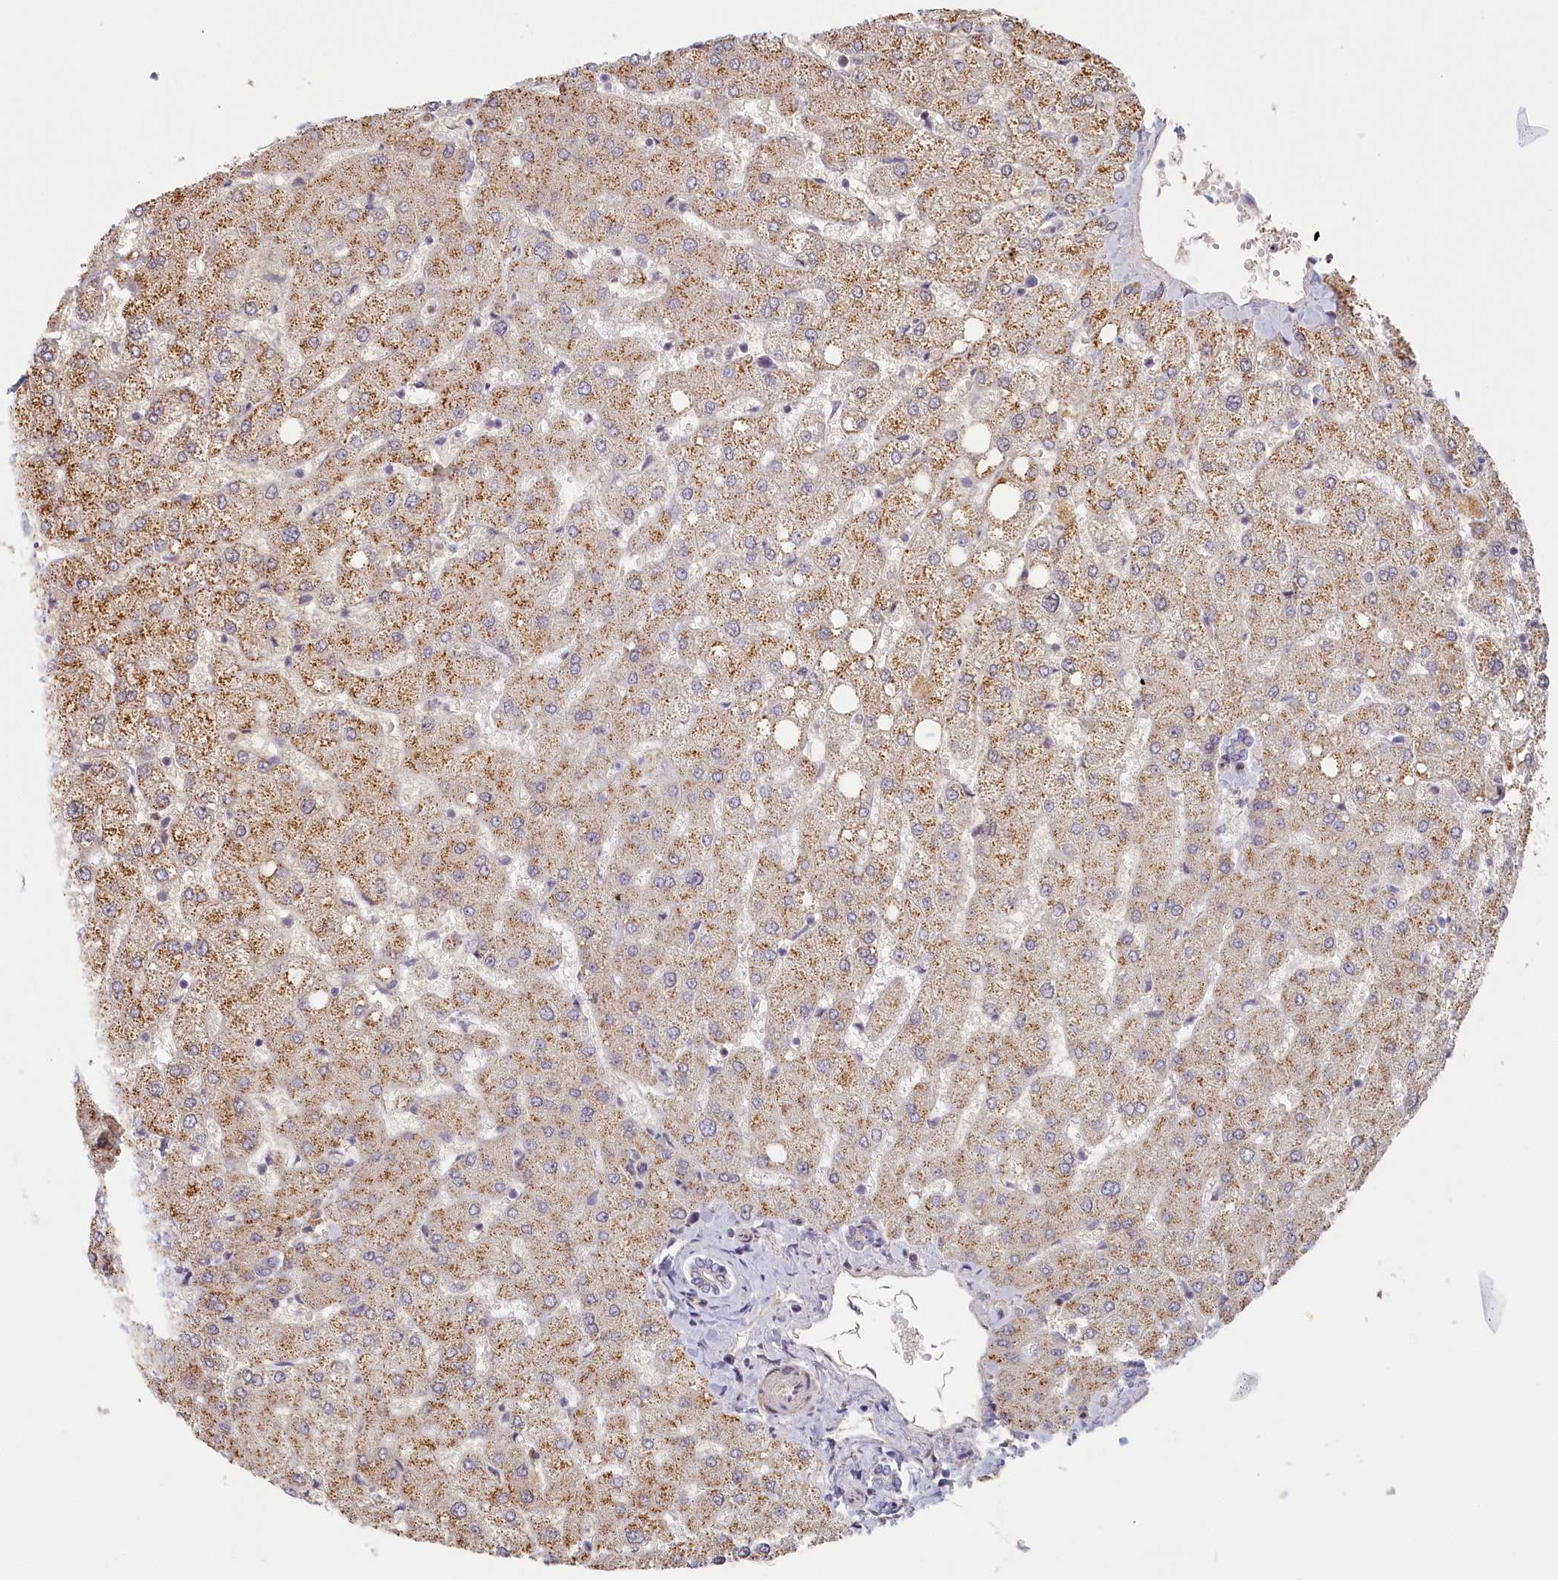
{"staining": {"intensity": "negative", "quantity": "none", "location": "none"}, "tissue": "liver", "cell_type": "Cholangiocytes", "image_type": "normal", "snomed": [{"axis": "morphology", "description": "Normal tissue, NOS"}, {"axis": "topography", "description": "Liver"}], "caption": "This is an IHC micrograph of normal human liver. There is no expression in cholangiocytes.", "gene": "INTS4", "patient": {"sex": "female", "age": 54}}